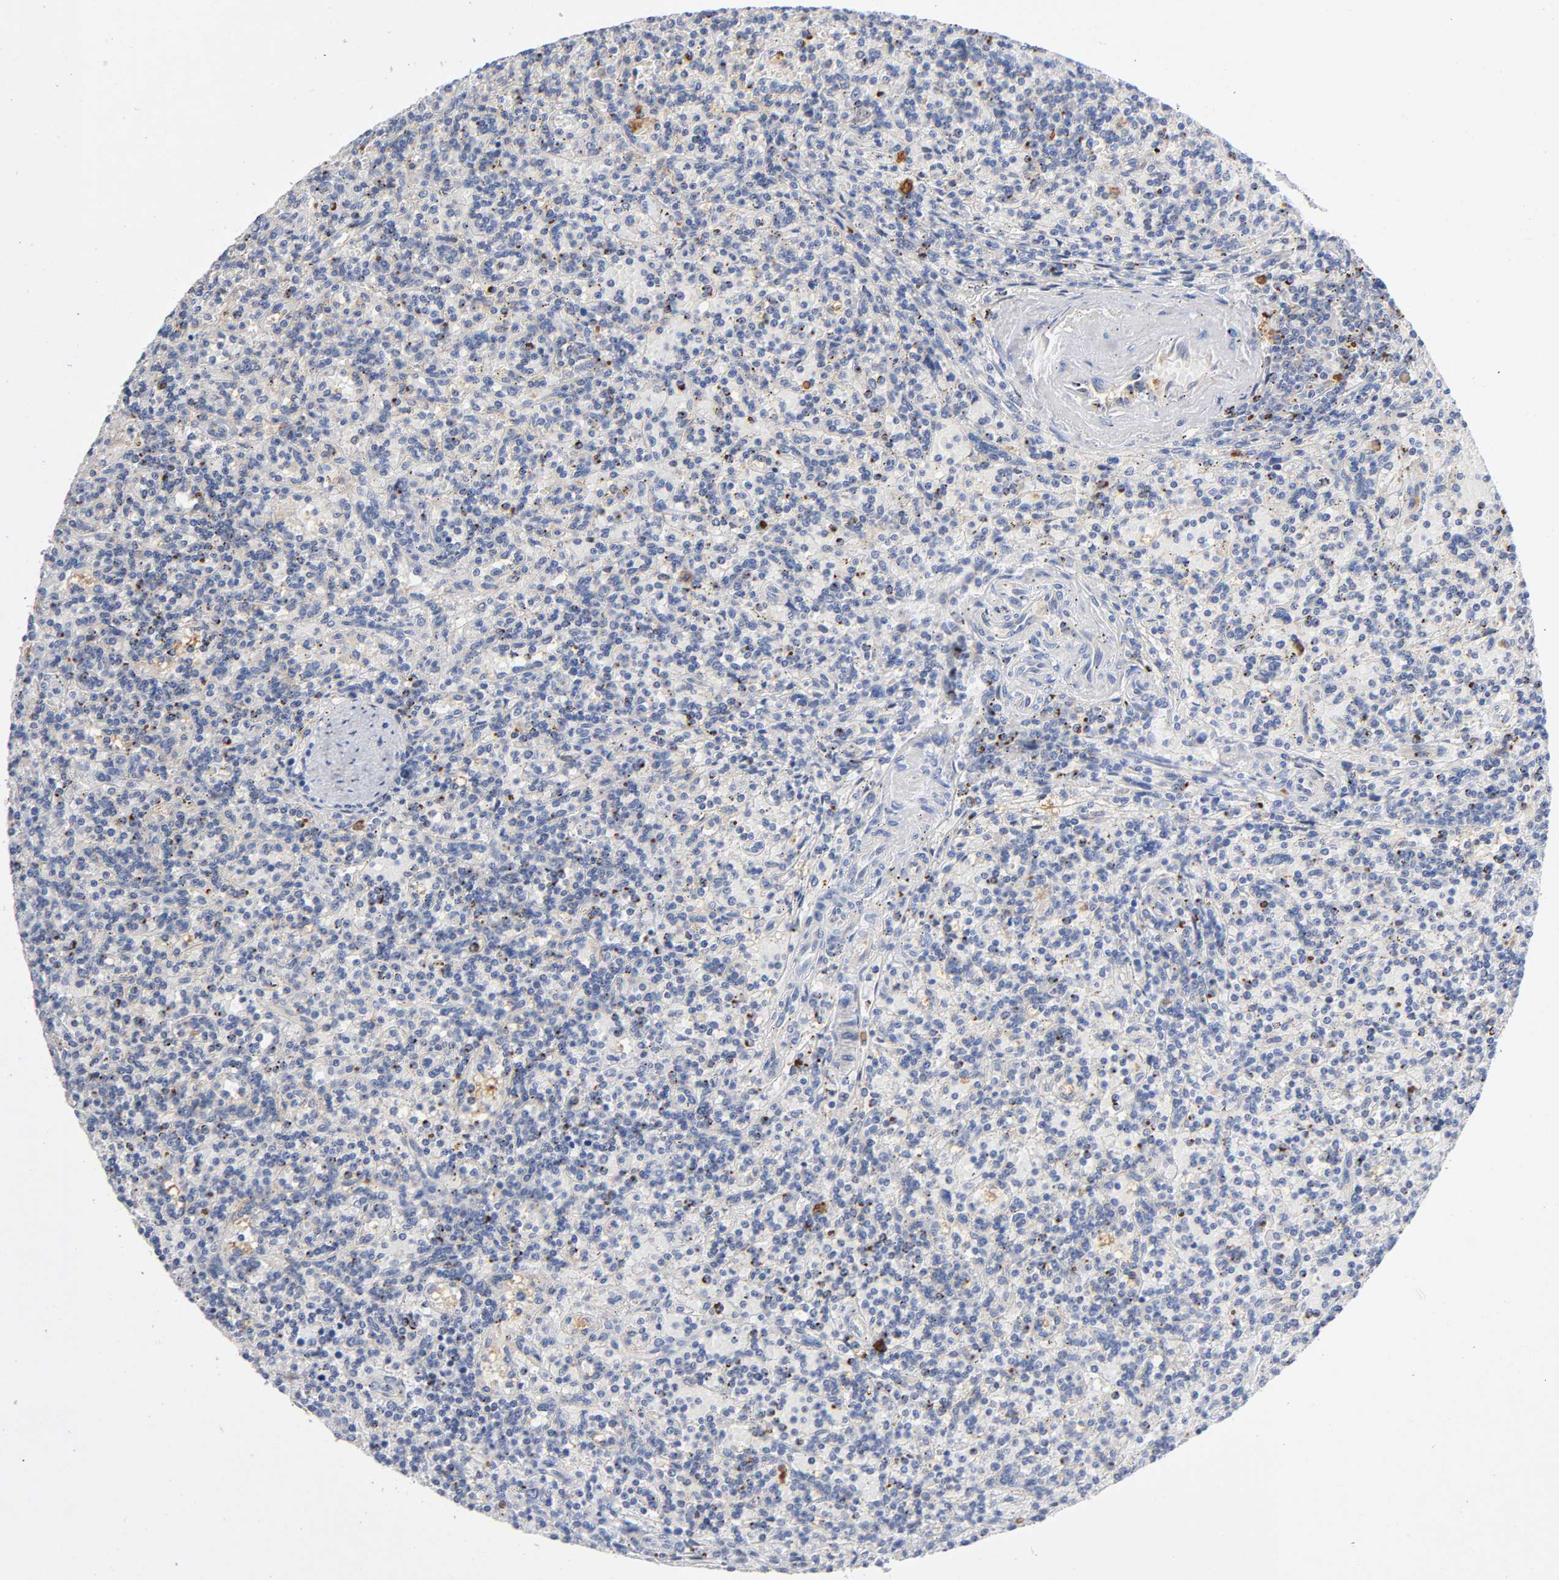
{"staining": {"intensity": "moderate", "quantity": "25%-75%", "location": "cytoplasmic/membranous"}, "tissue": "lymphoma", "cell_type": "Tumor cells", "image_type": "cancer", "snomed": [{"axis": "morphology", "description": "Malignant lymphoma, non-Hodgkin's type, Low grade"}, {"axis": "topography", "description": "Spleen"}], "caption": "Human malignant lymphoma, non-Hodgkin's type (low-grade) stained for a protein (brown) demonstrates moderate cytoplasmic/membranous positive expression in about 25%-75% of tumor cells.", "gene": "NOVA1", "patient": {"sex": "male", "age": 73}}